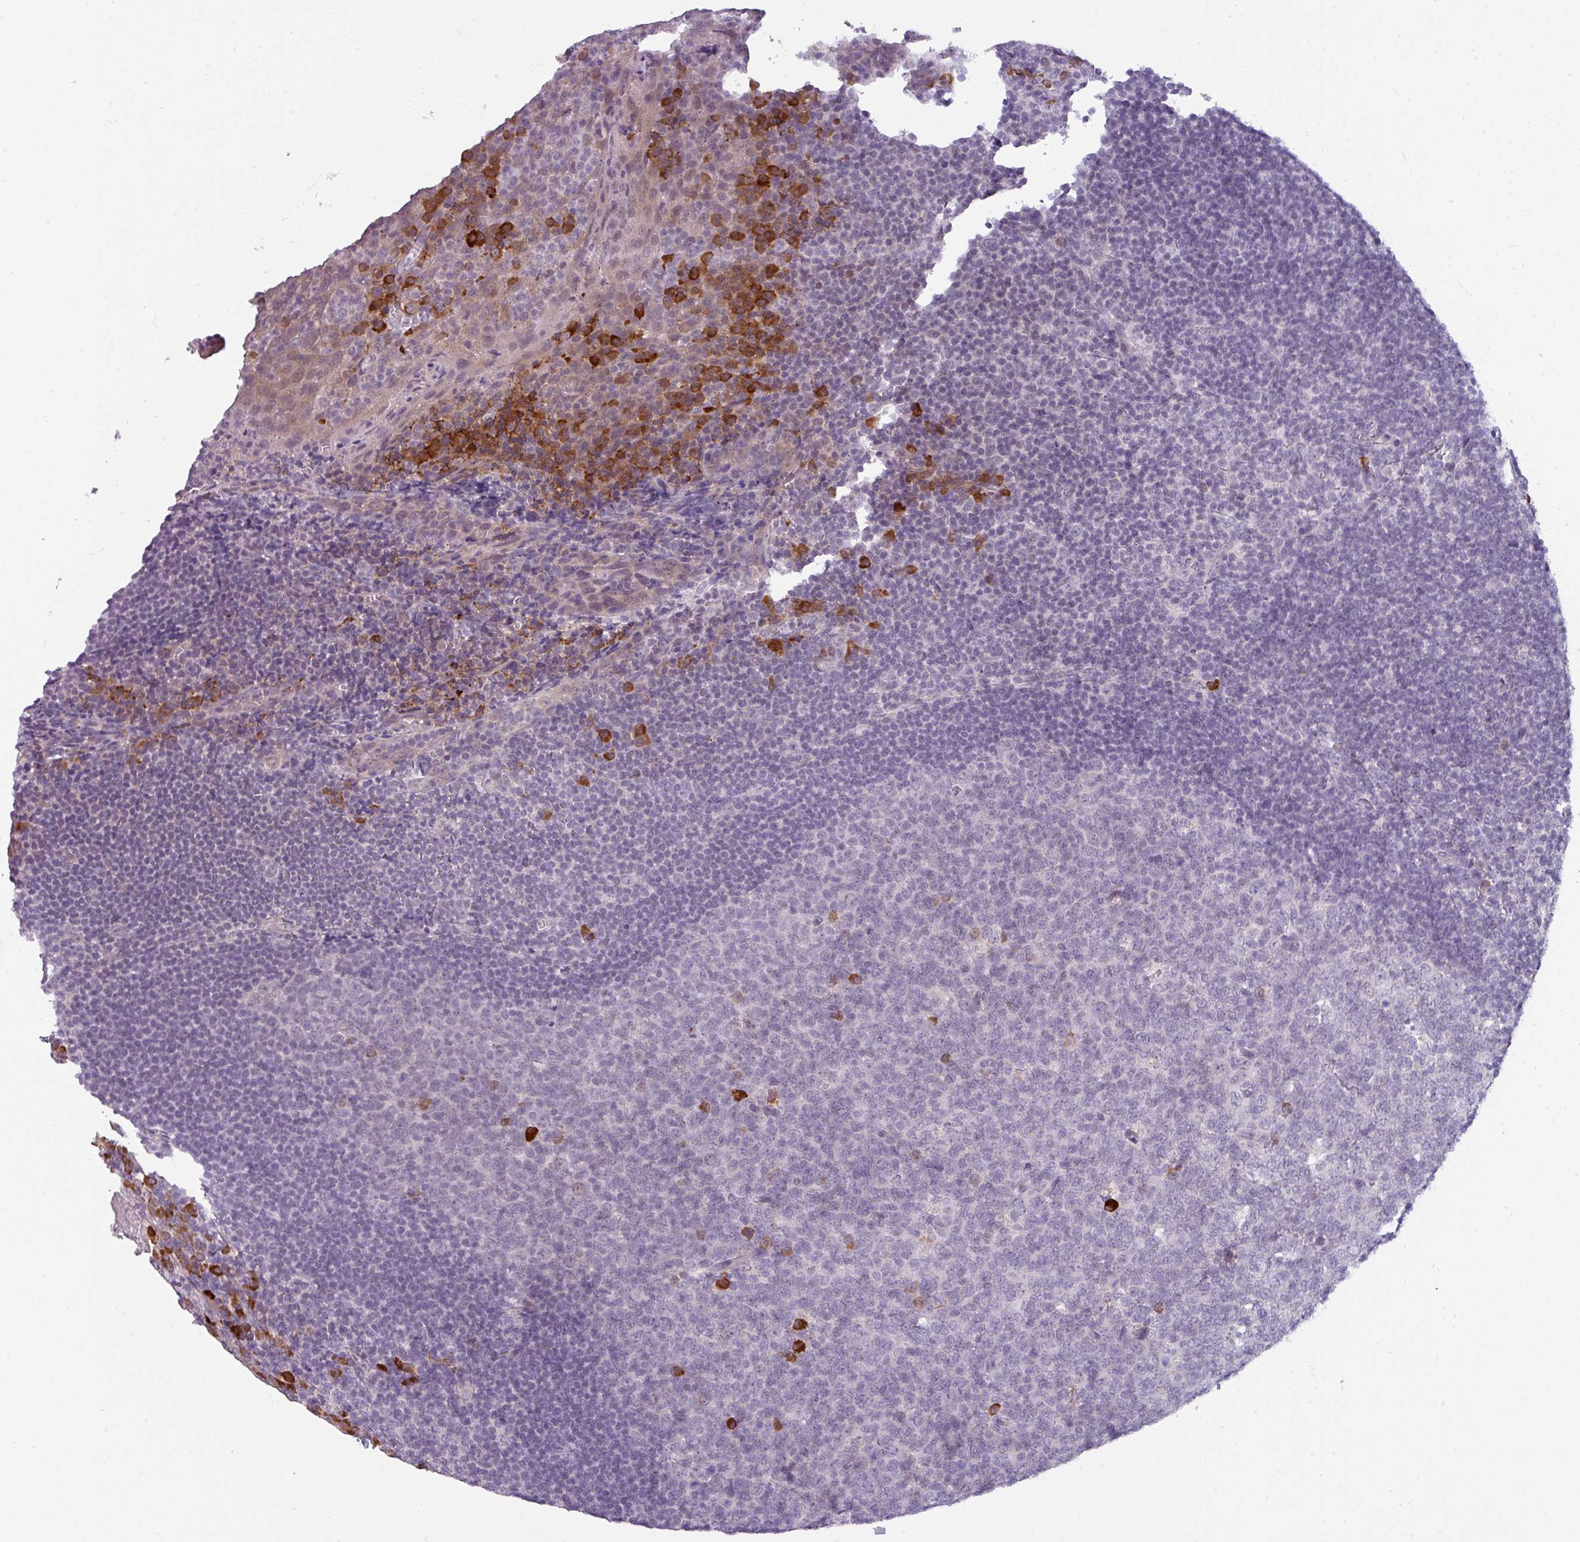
{"staining": {"intensity": "strong", "quantity": "<25%", "location": "cytoplasmic/membranous"}, "tissue": "tonsil", "cell_type": "Germinal center cells", "image_type": "normal", "snomed": [{"axis": "morphology", "description": "Normal tissue, NOS"}, {"axis": "topography", "description": "Tonsil"}], "caption": "A high-resolution histopathology image shows IHC staining of unremarkable tonsil, which shows strong cytoplasmic/membranous staining in approximately <25% of germinal center cells.", "gene": "C2orf68", "patient": {"sex": "male", "age": 27}}